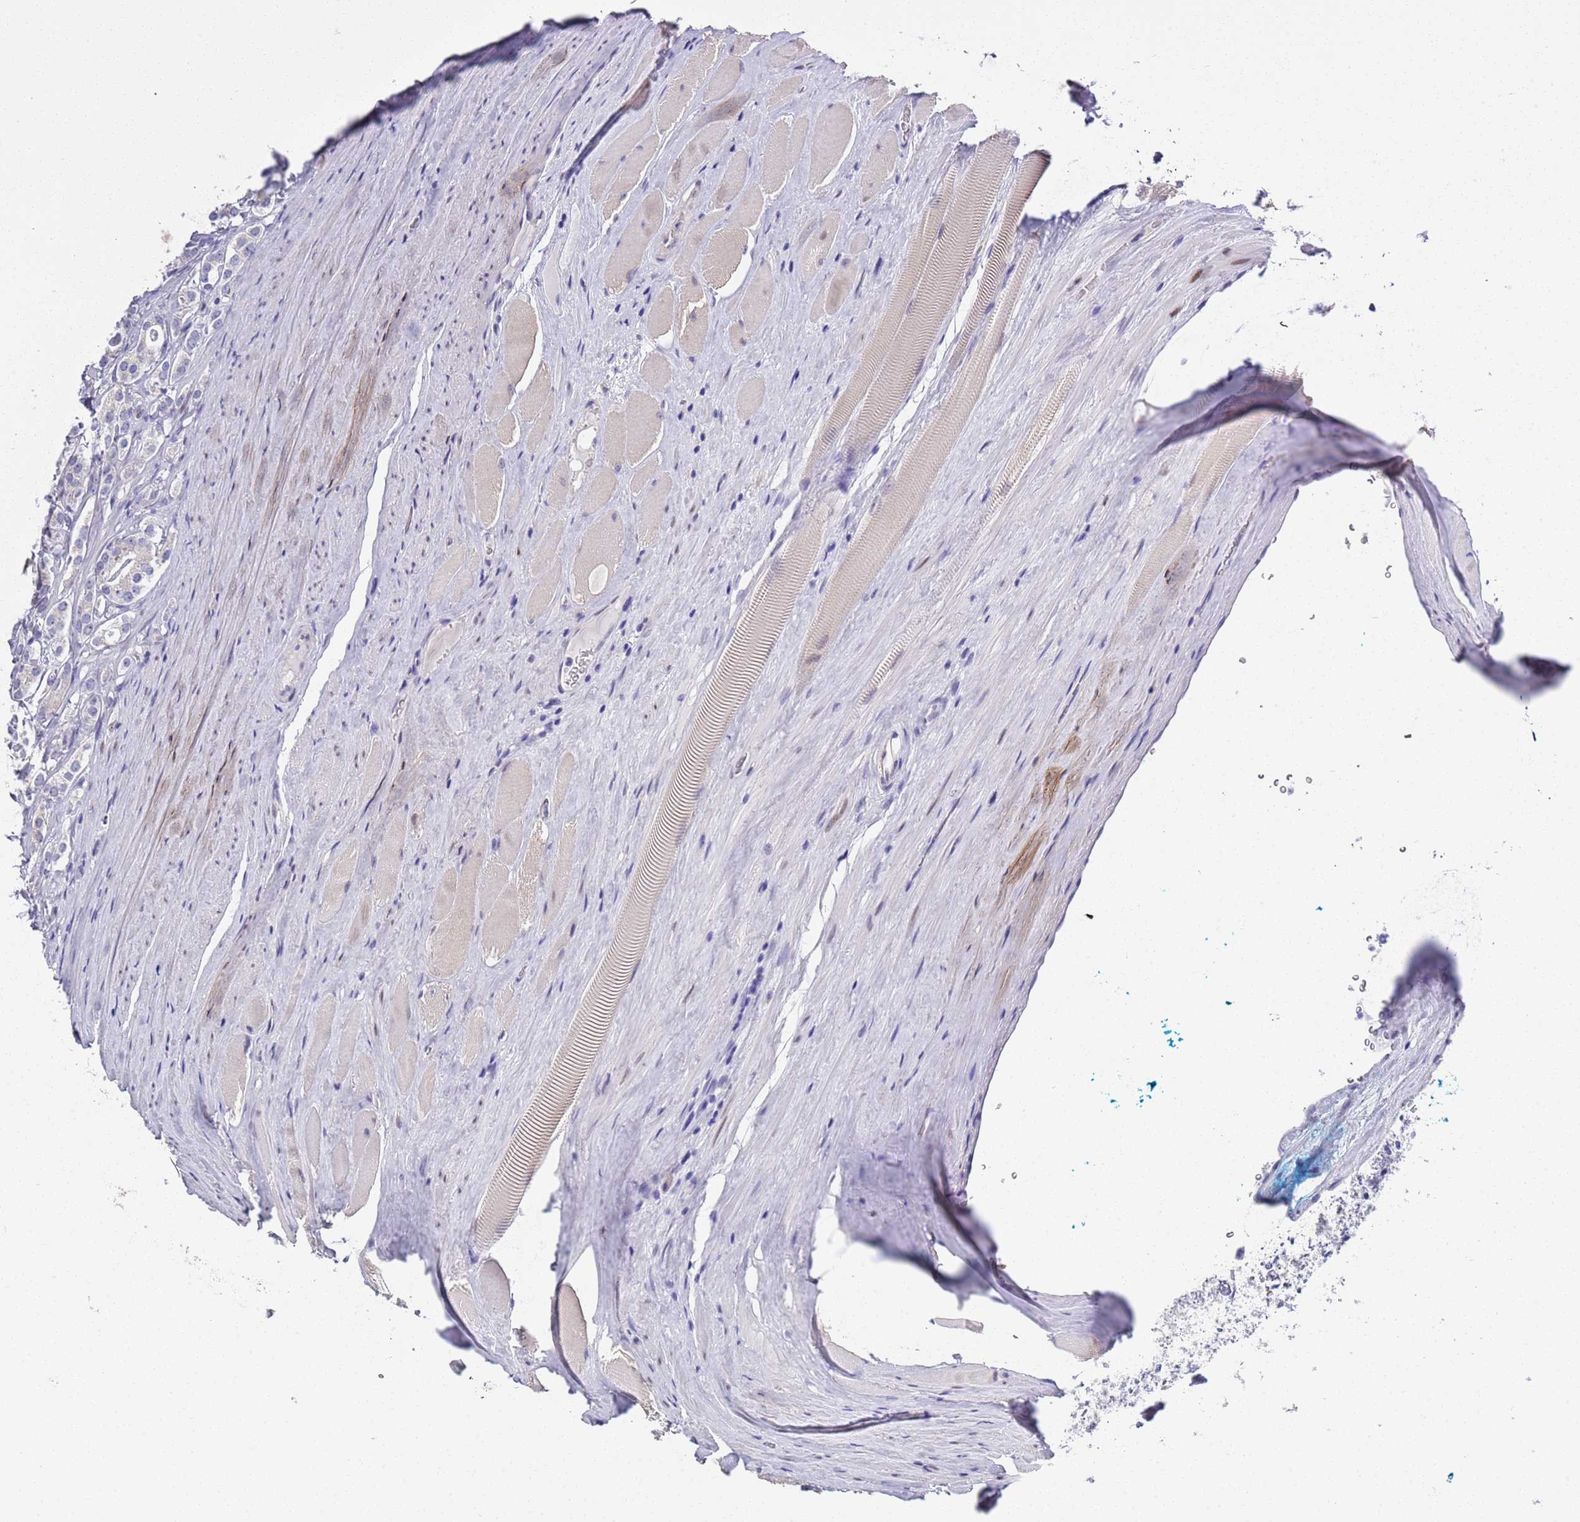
{"staining": {"intensity": "negative", "quantity": "none", "location": "none"}, "tissue": "prostate cancer", "cell_type": "Tumor cells", "image_type": "cancer", "snomed": [{"axis": "morphology", "description": "Adenocarcinoma, High grade"}, {"axis": "topography", "description": "Prostate"}], "caption": "High-grade adenocarcinoma (prostate) was stained to show a protein in brown. There is no significant positivity in tumor cells.", "gene": "BRMS1L", "patient": {"sex": "male", "age": 63}}